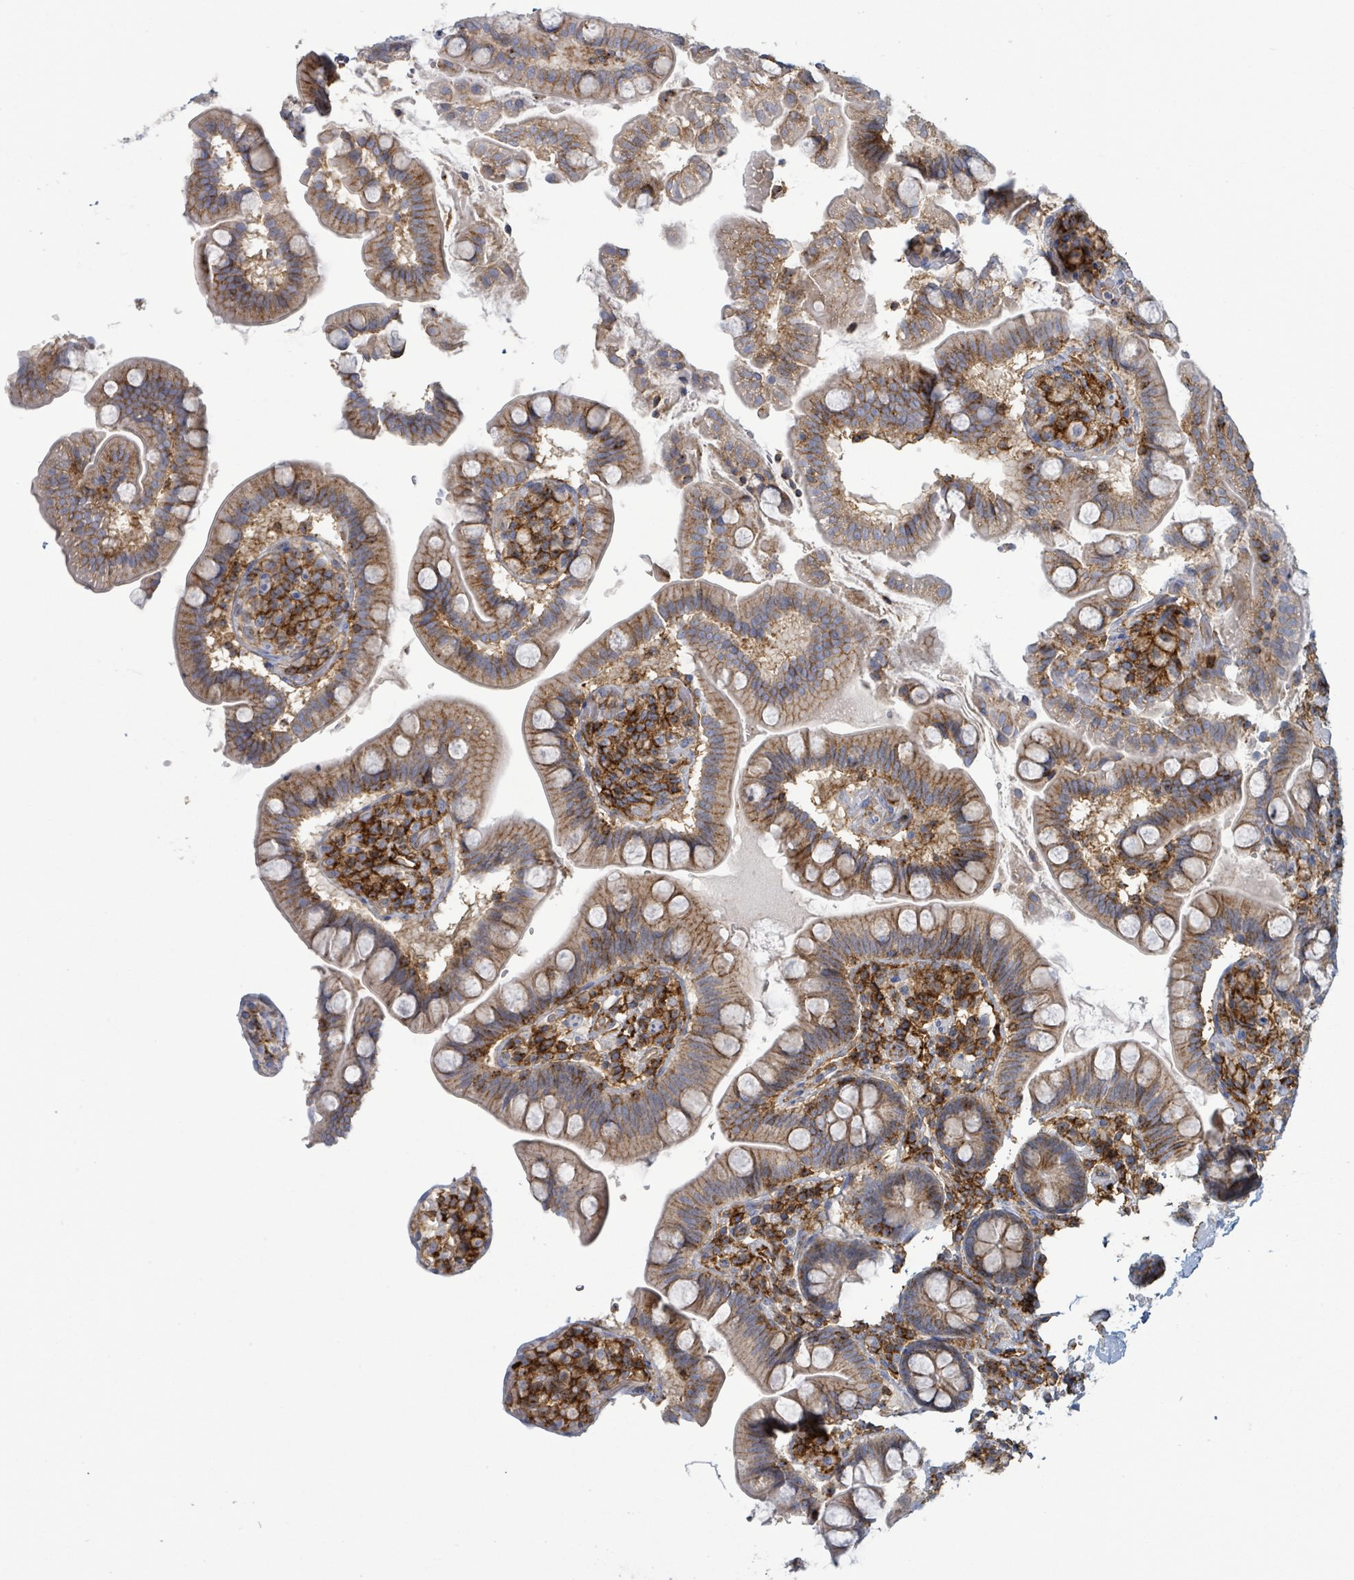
{"staining": {"intensity": "moderate", "quantity": "25%-75%", "location": "cytoplasmic/membranous"}, "tissue": "small intestine", "cell_type": "Glandular cells", "image_type": "normal", "snomed": [{"axis": "morphology", "description": "Normal tissue, NOS"}, {"axis": "topography", "description": "Small intestine"}], "caption": "Immunohistochemistry image of benign small intestine: human small intestine stained using immunohistochemistry (IHC) shows medium levels of moderate protein expression localized specifically in the cytoplasmic/membranous of glandular cells, appearing as a cytoplasmic/membranous brown color.", "gene": "TNFRSF14", "patient": {"sex": "female", "age": 64}}